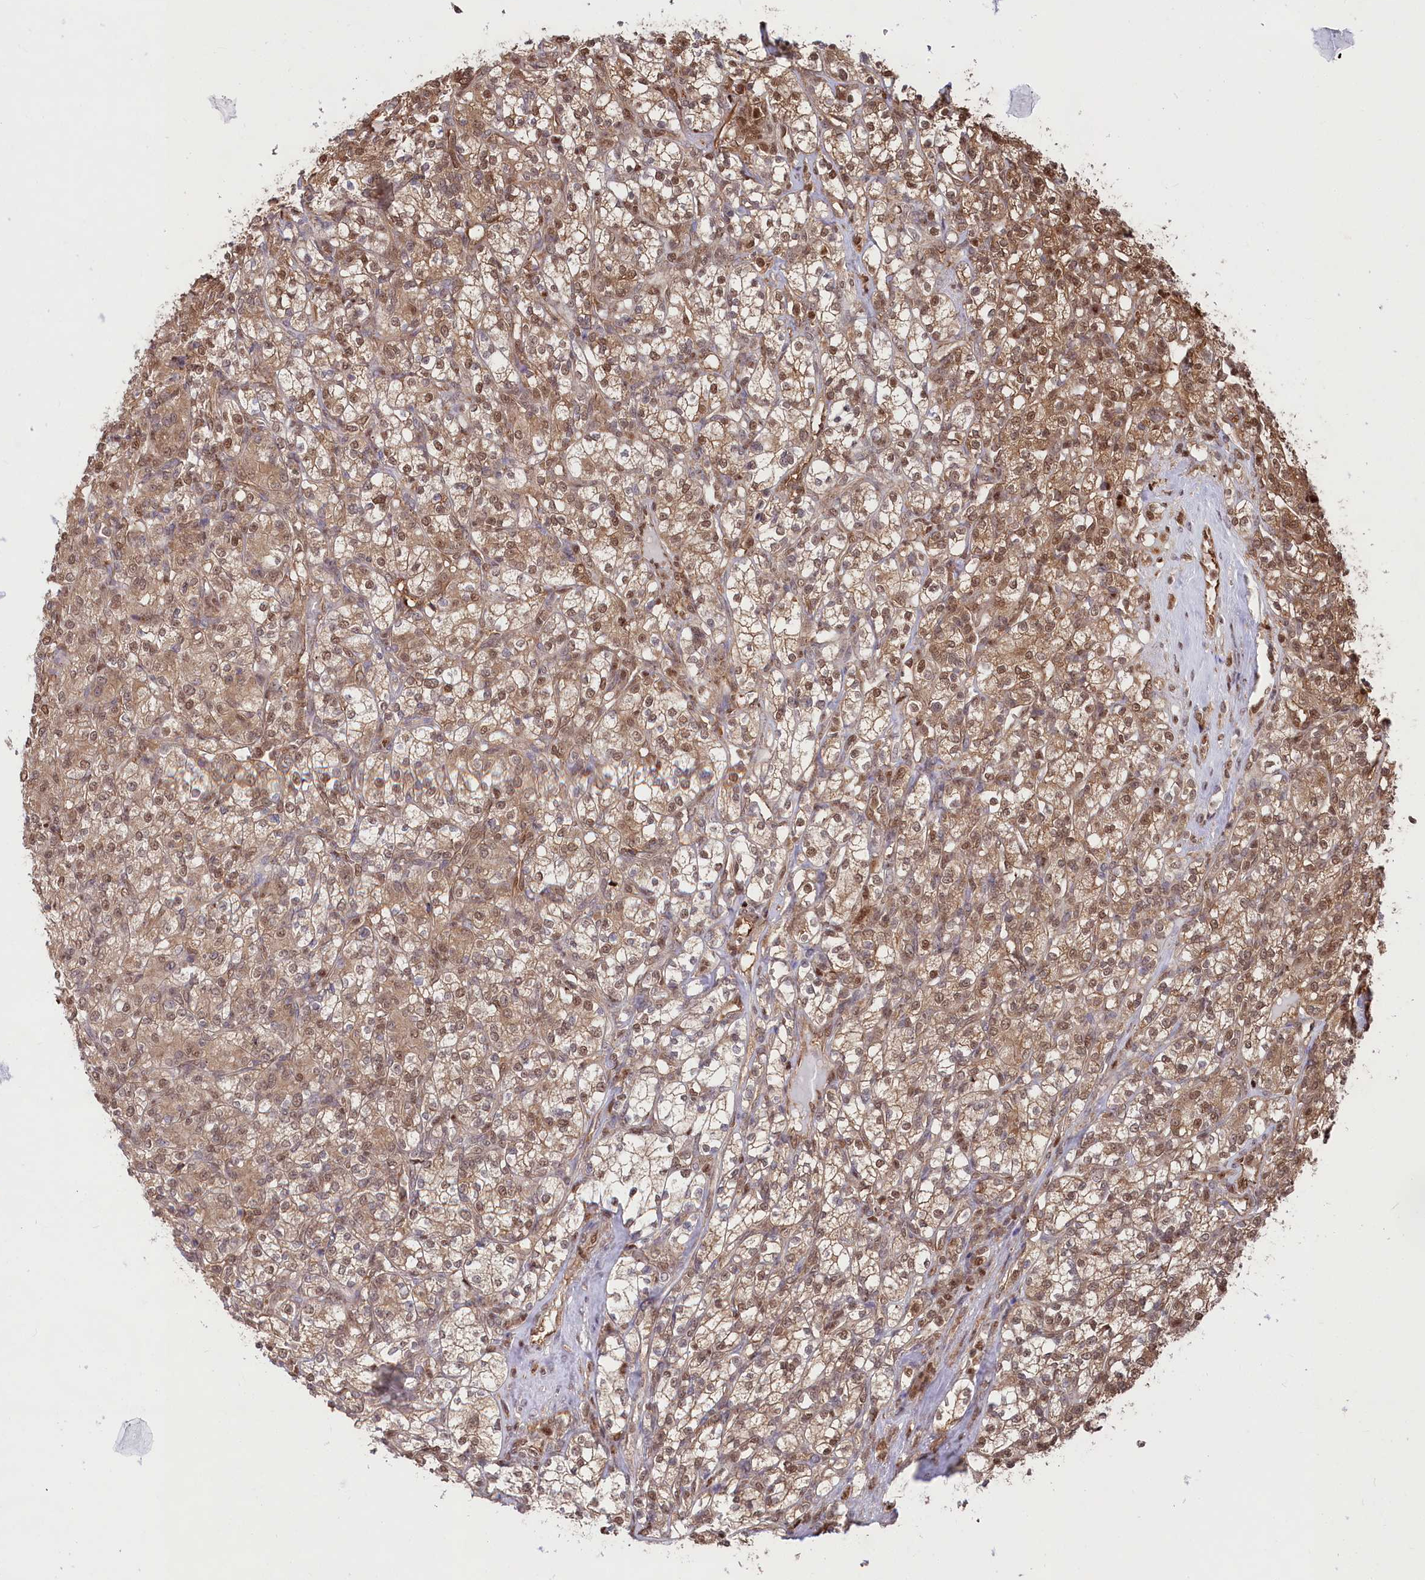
{"staining": {"intensity": "moderate", "quantity": ">75%", "location": "cytoplasmic/membranous,nuclear"}, "tissue": "renal cancer", "cell_type": "Tumor cells", "image_type": "cancer", "snomed": [{"axis": "morphology", "description": "Adenocarcinoma, NOS"}, {"axis": "topography", "description": "Kidney"}], "caption": "This histopathology image reveals immunohistochemistry staining of renal cancer (adenocarcinoma), with medium moderate cytoplasmic/membranous and nuclear expression in approximately >75% of tumor cells.", "gene": "PSMA1", "patient": {"sex": "male", "age": 77}}